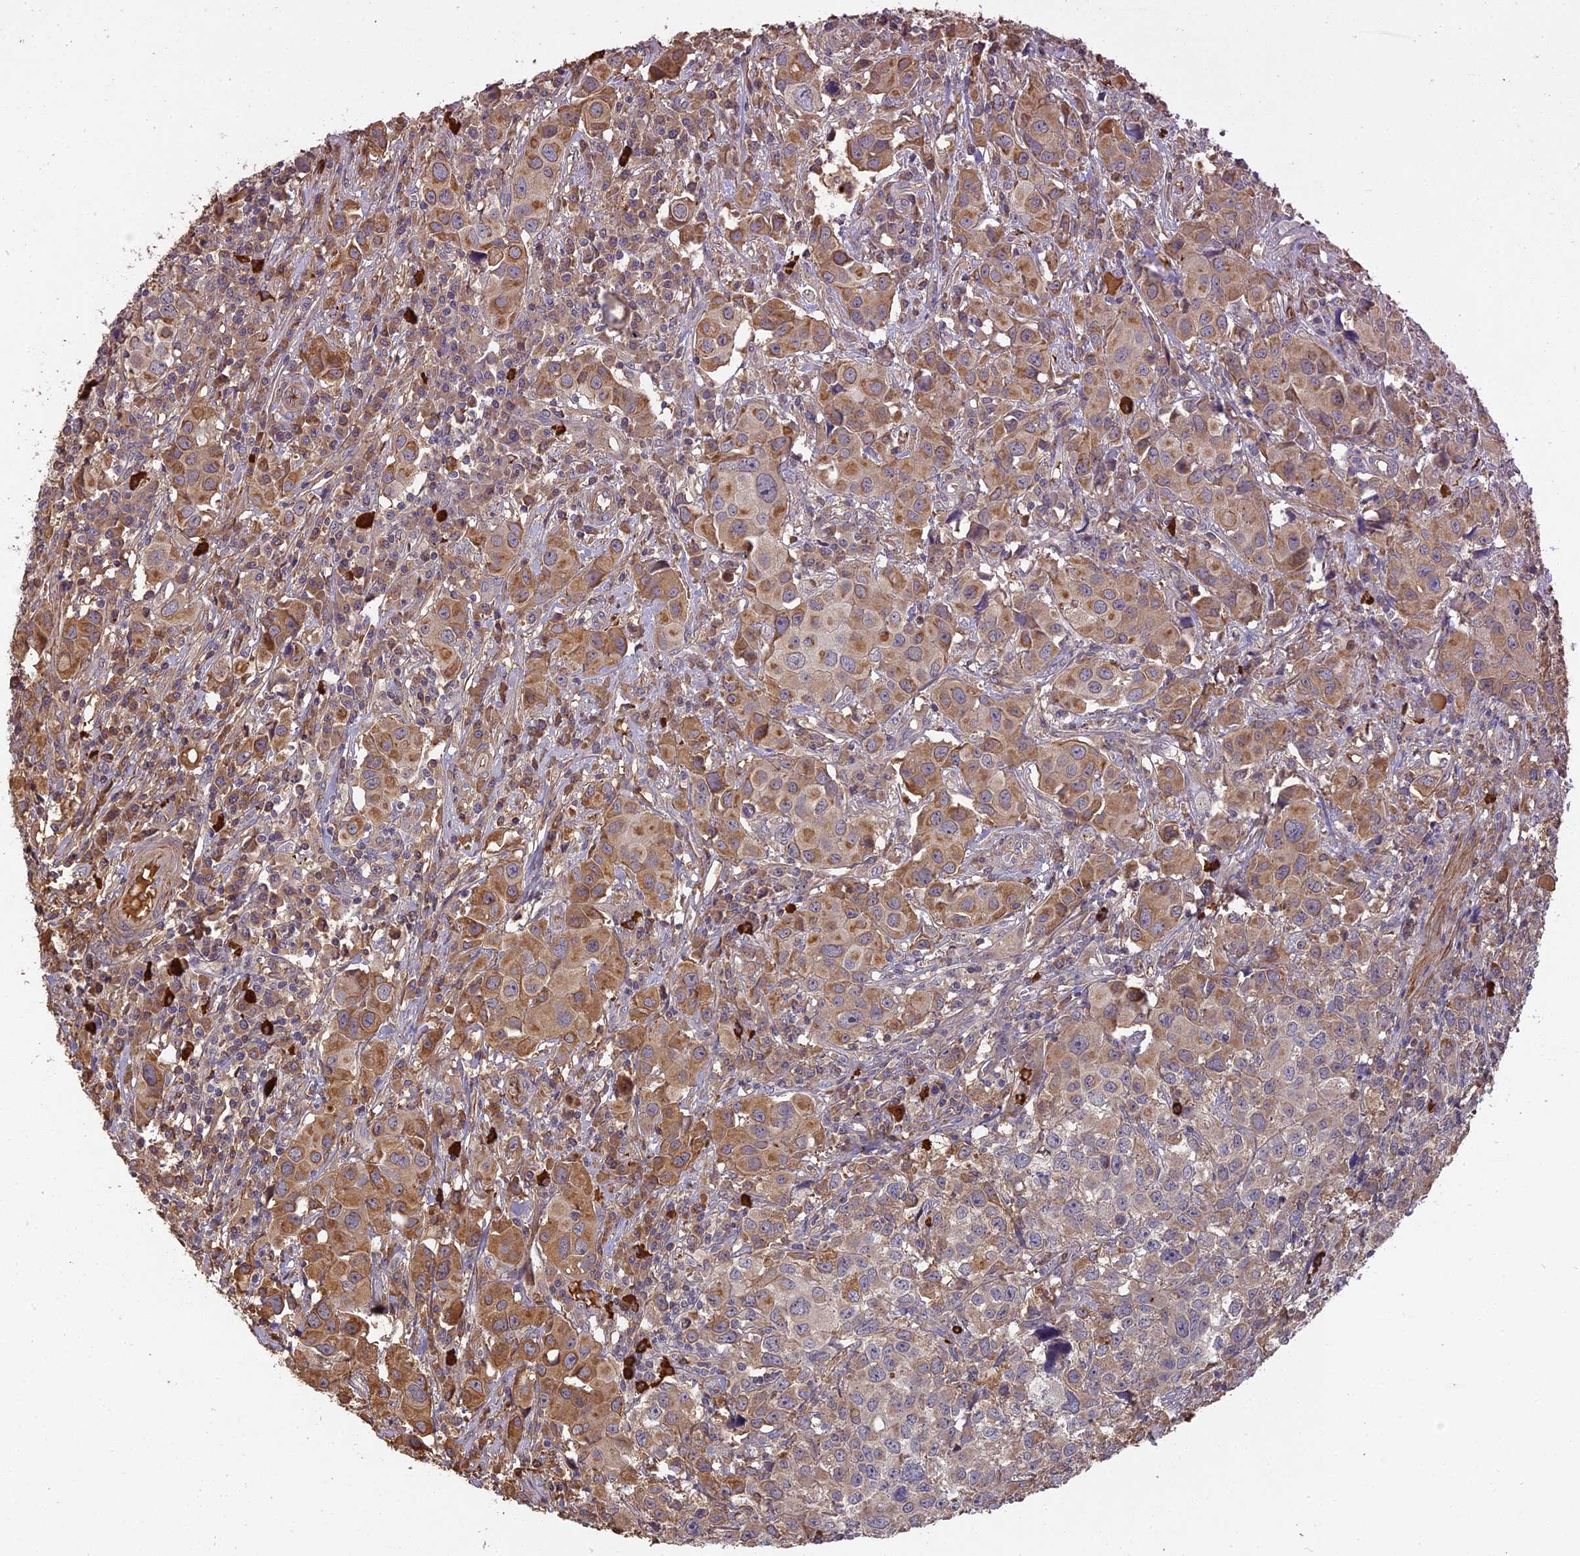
{"staining": {"intensity": "moderate", "quantity": ">75%", "location": "cytoplasmic/membranous"}, "tissue": "urothelial cancer", "cell_type": "Tumor cells", "image_type": "cancer", "snomed": [{"axis": "morphology", "description": "Urothelial carcinoma, High grade"}, {"axis": "topography", "description": "Urinary bladder"}], "caption": "This is an image of IHC staining of high-grade urothelial carcinoma, which shows moderate expression in the cytoplasmic/membranous of tumor cells.", "gene": "ERMAP", "patient": {"sex": "female", "age": 75}}